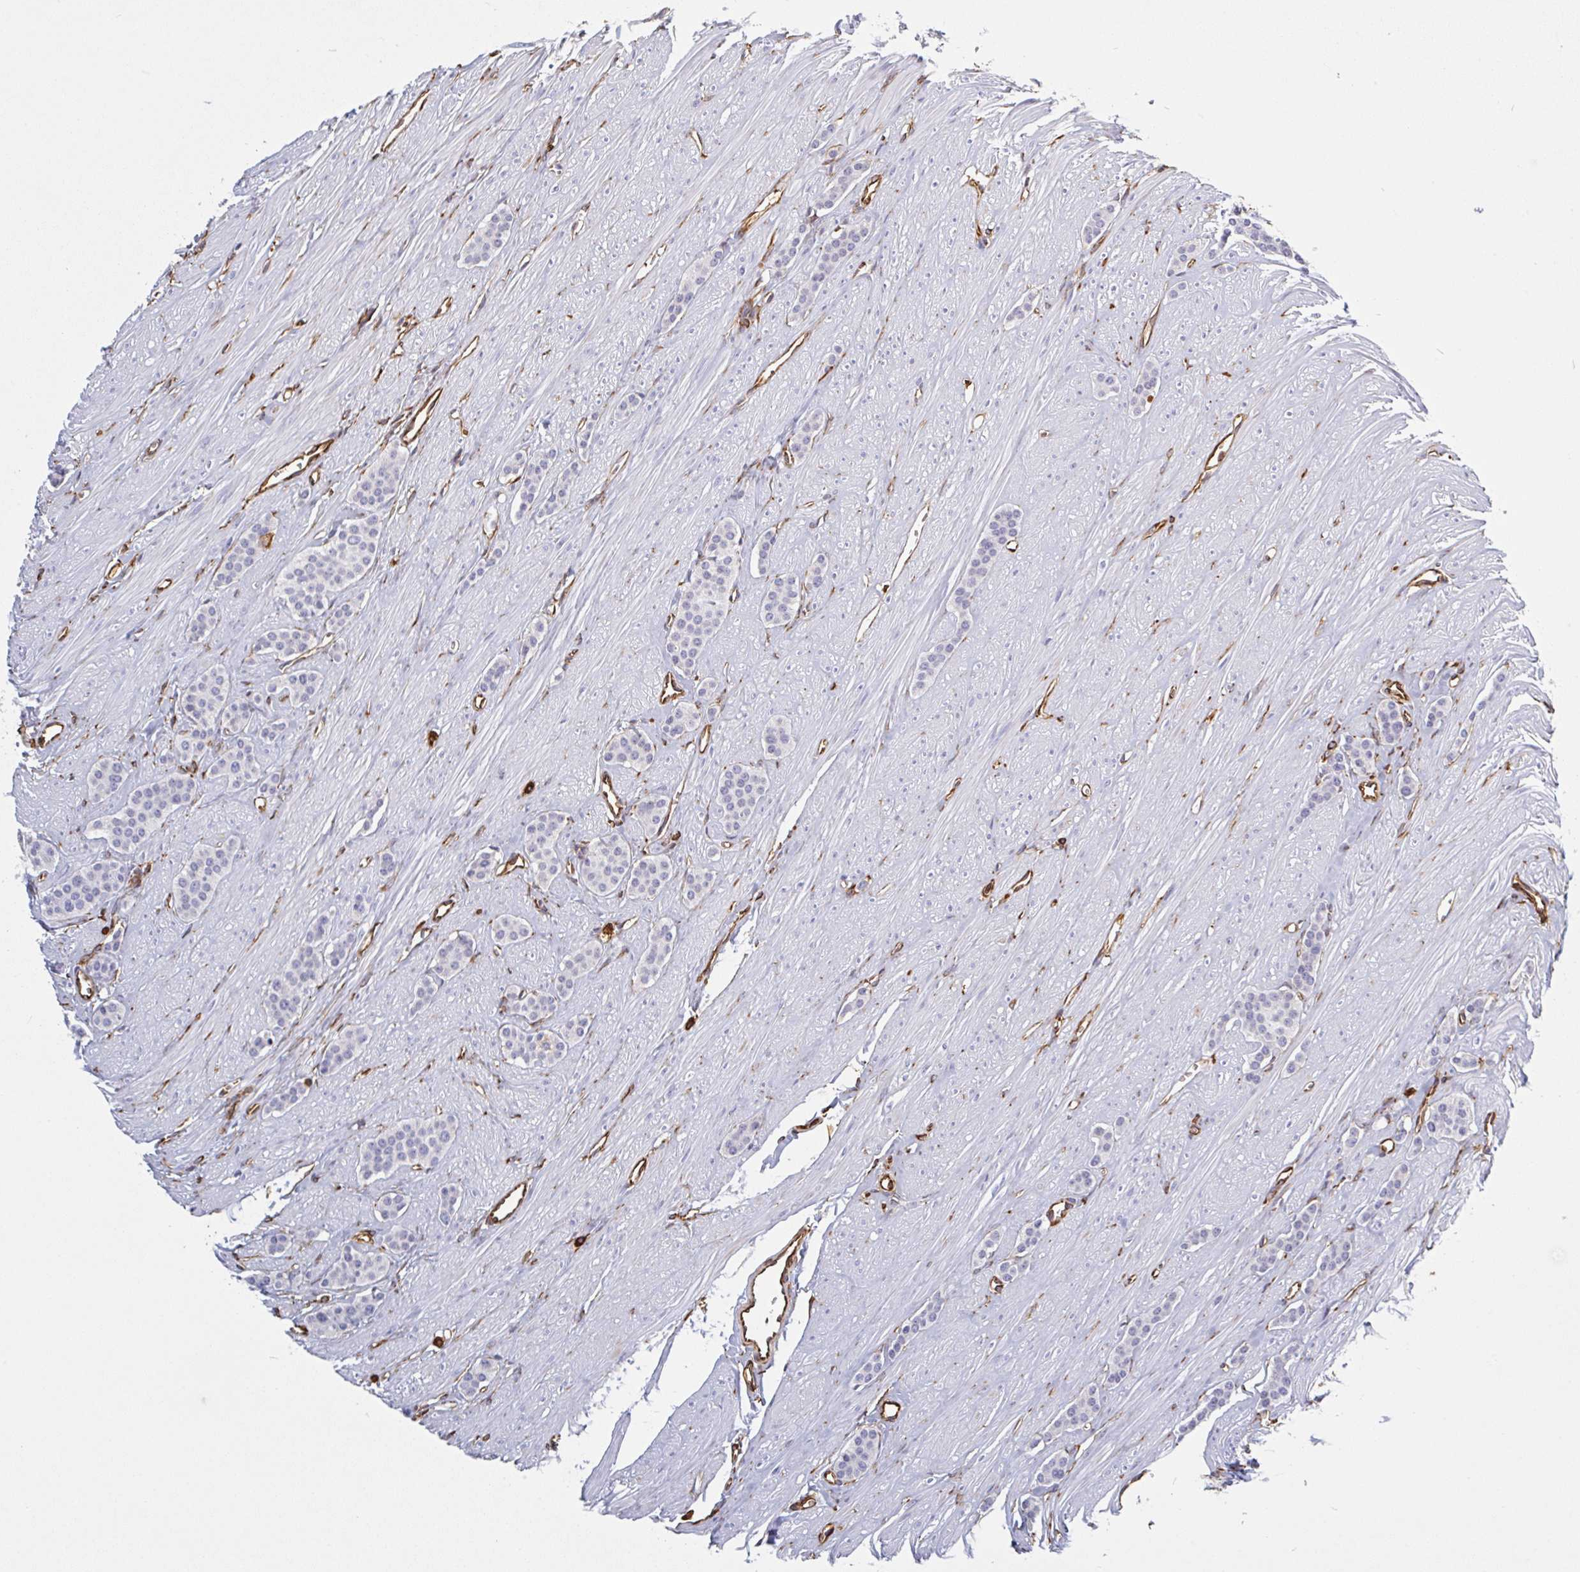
{"staining": {"intensity": "negative", "quantity": "none", "location": "none"}, "tissue": "carcinoid", "cell_type": "Tumor cells", "image_type": "cancer", "snomed": [{"axis": "morphology", "description": "Carcinoid, malignant, NOS"}, {"axis": "topography", "description": "Small intestine"}], "caption": "DAB (3,3'-diaminobenzidine) immunohistochemical staining of human malignant carcinoid shows no significant staining in tumor cells.", "gene": "PPFIA1", "patient": {"sex": "male", "age": 60}}